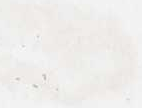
{"staining": {"intensity": "negative", "quantity": "none", "location": "none"}, "tissue": "testis cancer", "cell_type": "Tumor cells", "image_type": "cancer", "snomed": [{"axis": "morphology", "description": "Seminoma, NOS"}, {"axis": "topography", "description": "Testis"}], "caption": "This is an immunohistochemistry histopathology image of human testis seminoma. There is no positivity in tumor cells.", "gene": "RSBN1L", "patient": {"sex": "male", "age": 22}}